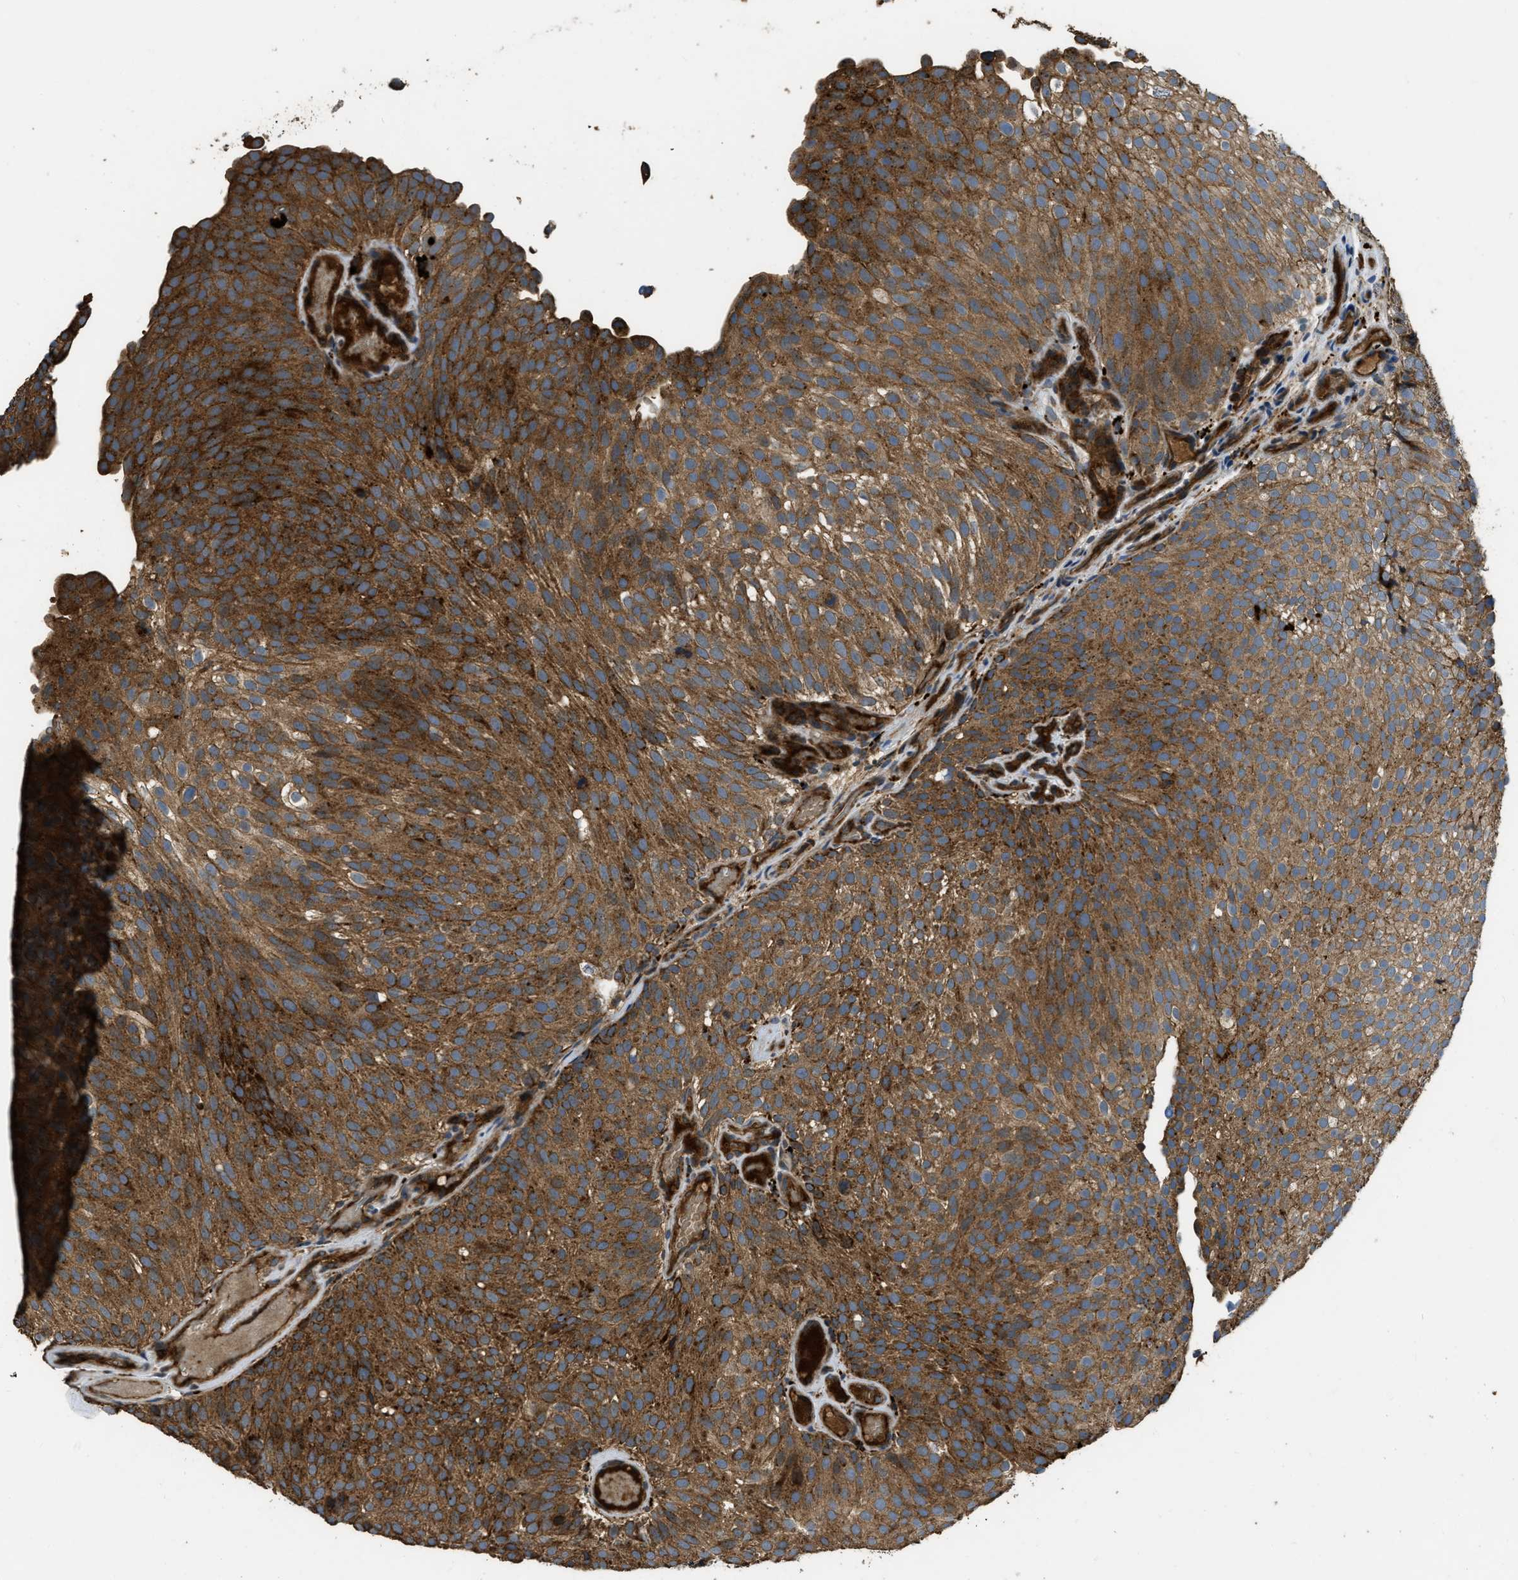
{"staining": {"intensity": "strong", "quantity": ">75%", "location": "cytoplasmic/membranous"}, "tissue": "urothelial cancer", "cell_type": "Tumor cells", "image_type": "cancer", "snomed": [{"axis": "morphology", "description": "Urothelial carcinoma, Low grade"}, {"axis": "topography", "description": "Urinary bladder"}], "caption": "This micrograph demonstrates immunohistochemistry staining of urothelial cancer, with high strong cytoplasmic/membranous expression in approximately >75% of tumor cells.", "gene": "GGH", "patient": {"sex": "male", "age": 78}}